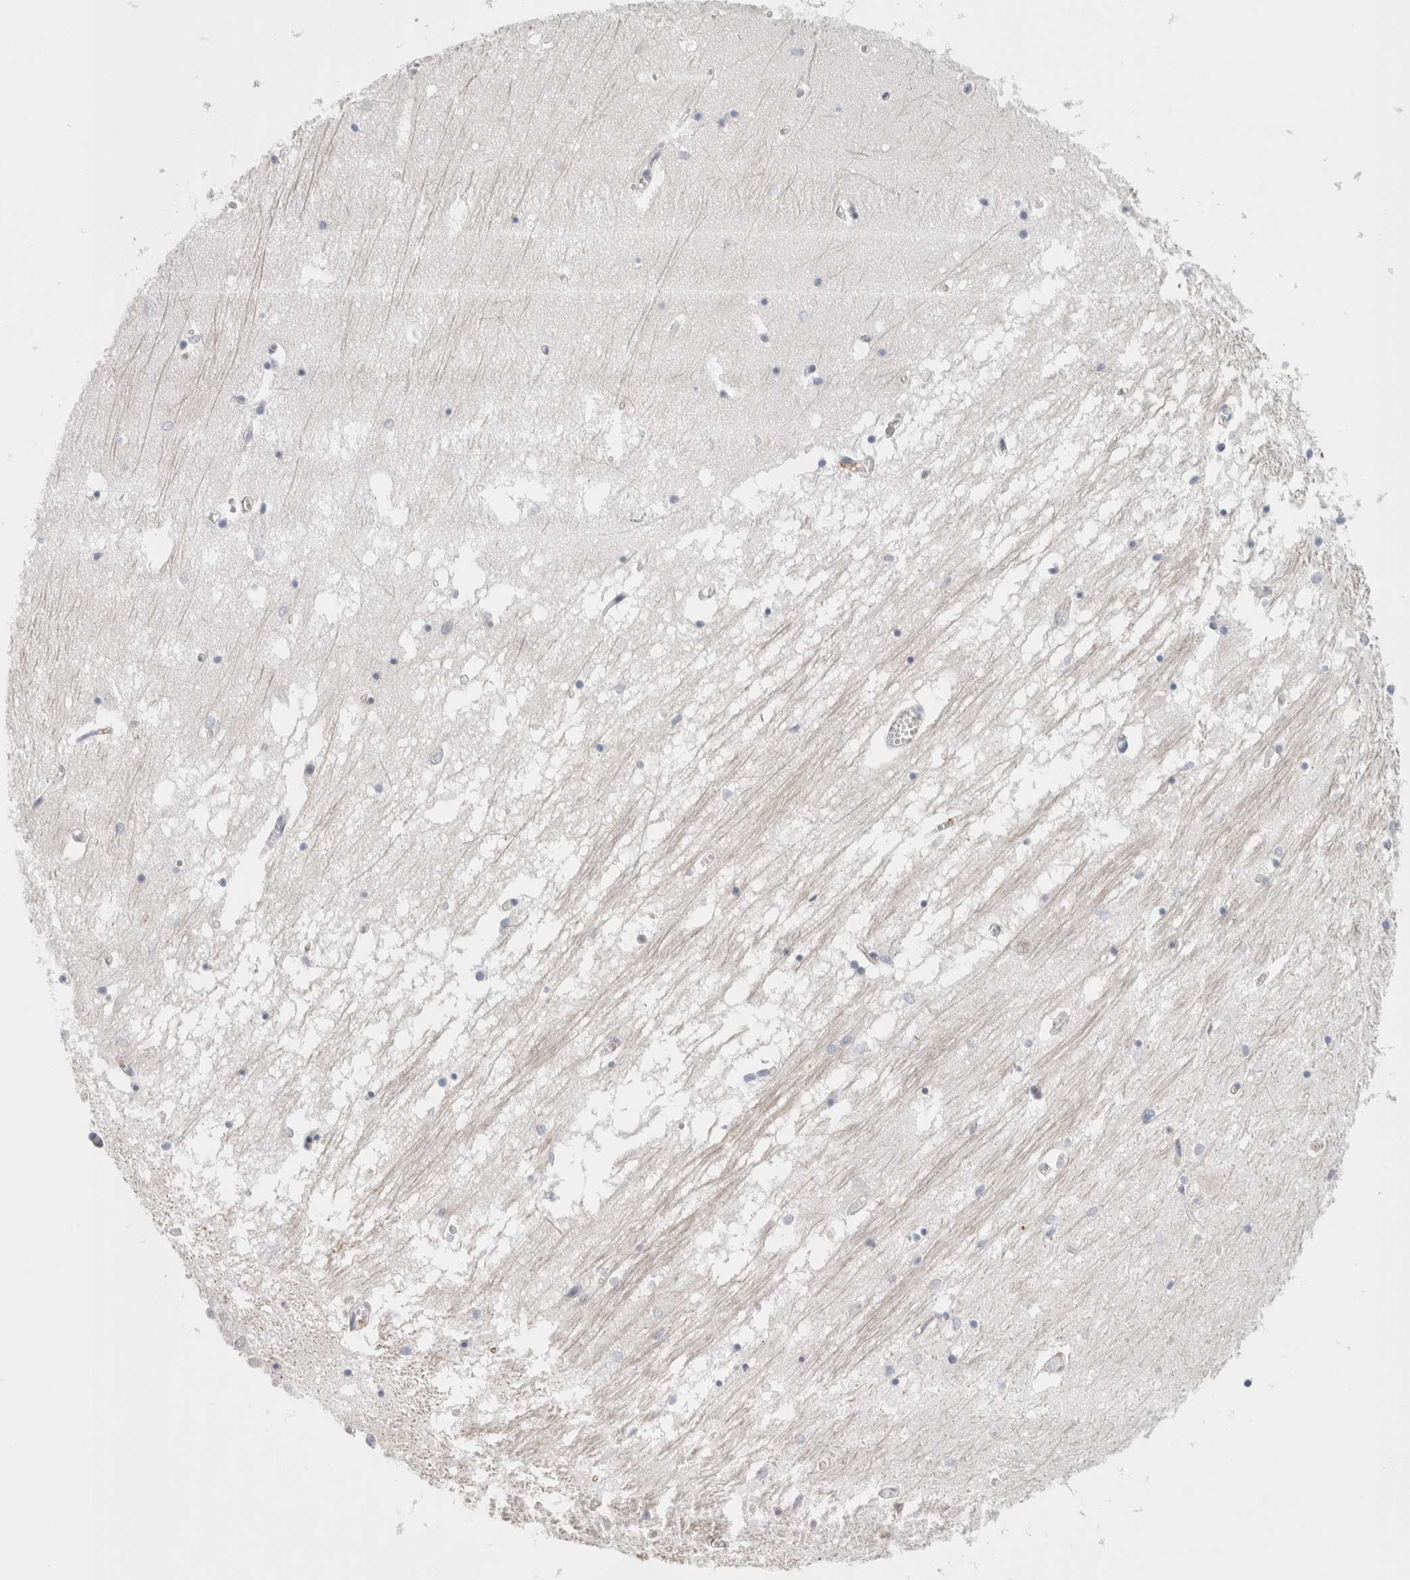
{"staining": {"intensity": "negative", "quantity": "none", "location": "none"}, "tissue": "hippocampus", "cell_type": "Glial cells", "image_type": "normal", "snomed": [{"axis": "morphology", "description": "Normal tissue, NOS"}, {"axis": "topography", "description": "Hippocampus"}], "caption": "An immunohistochemistry histopathology image of benign hippocampus is shown. There is no staining in glial cells of hippocampus.", "gene": "P2RY2", "patient": {"sex": "male", "age": 70}}